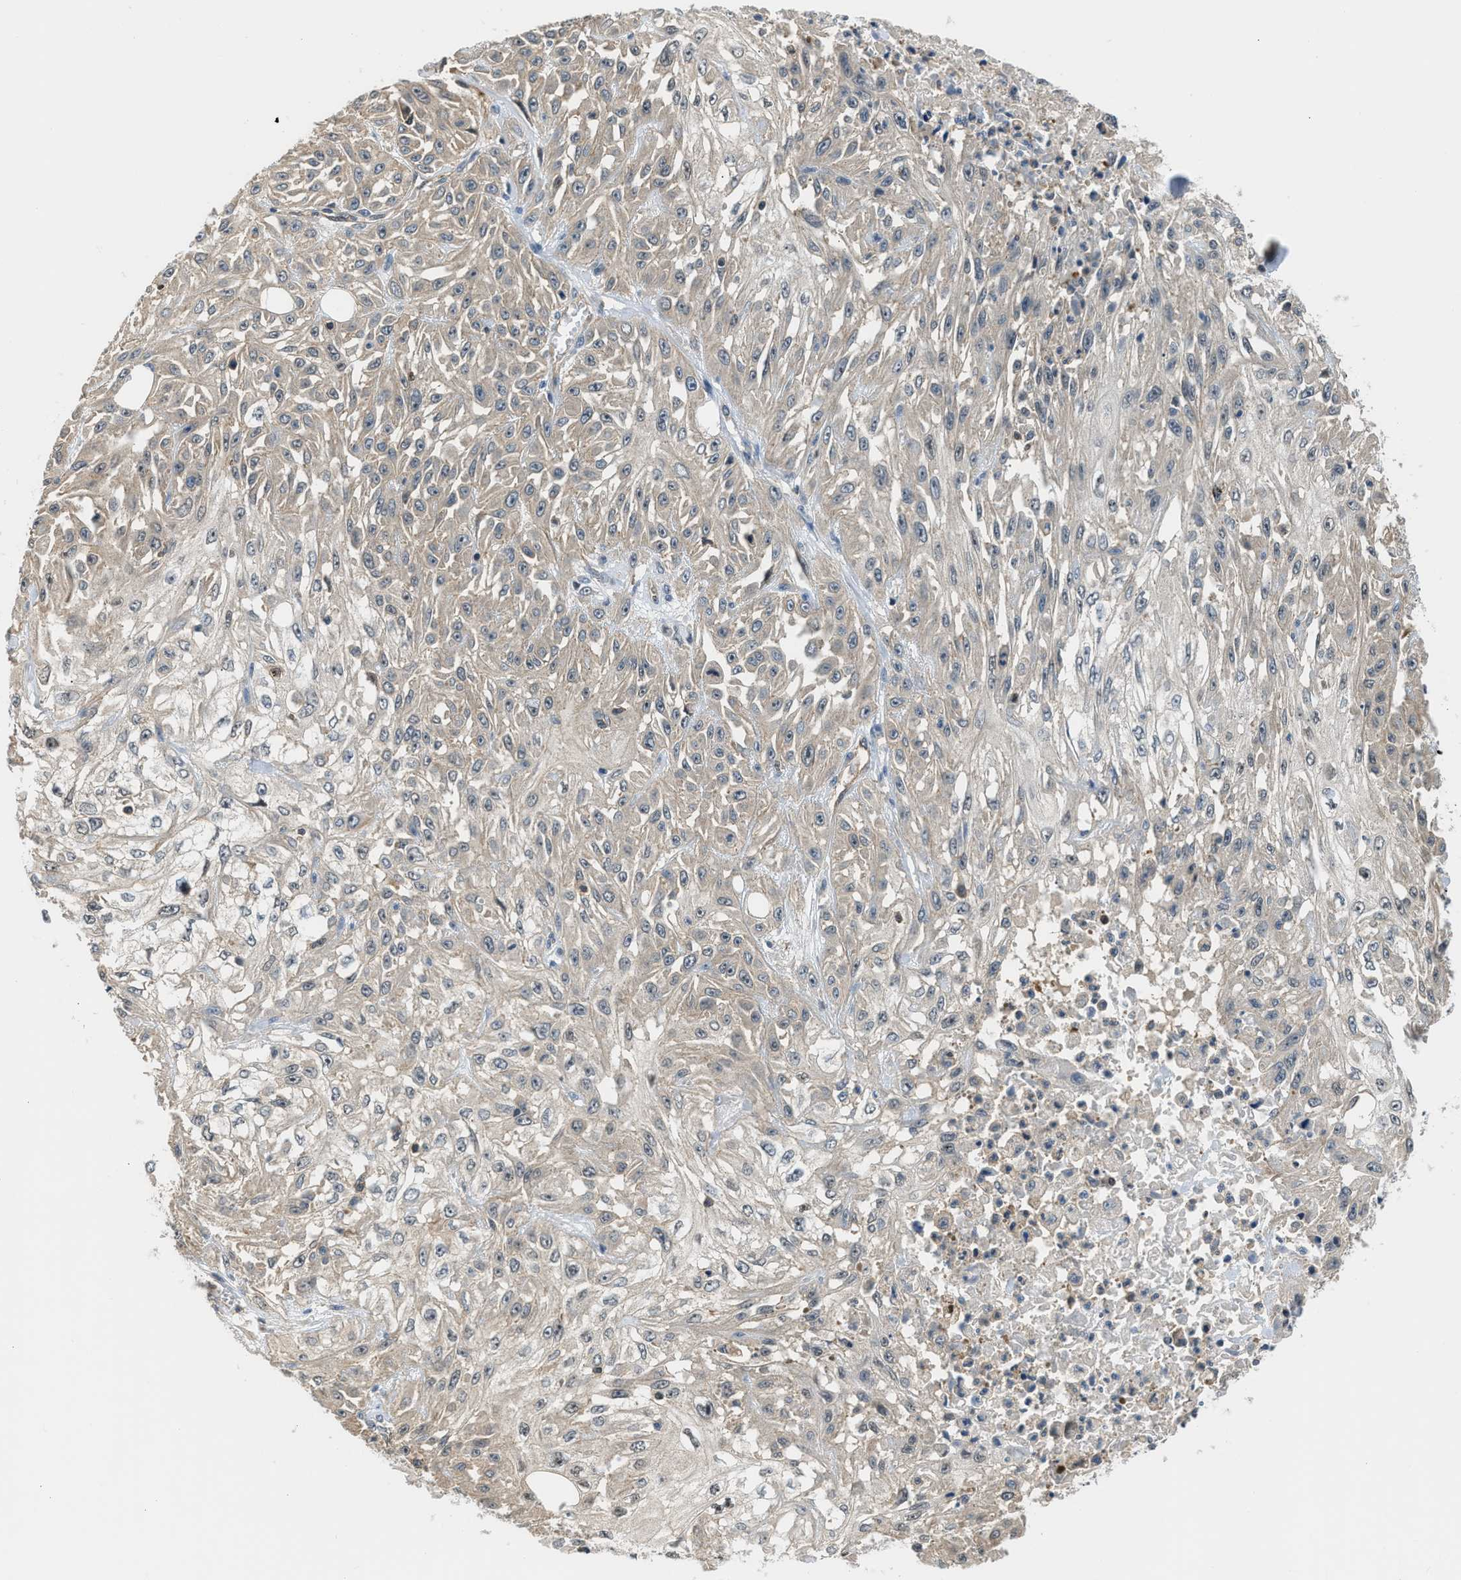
{"staining": {"intensity": "weak", "quantity": "25%-75%", "location": "cytoplasmic/membranous"}, "tissue": "skin cancer", "cell_type": "Tumor cells", "image_type": "cancer", "snomed": [{"axis": "morphology", "description": "Squamous cell carcinoma, NOS"}, {"axis": "morphology", "description": "Squamous cell carcinoma, metastatic, NOS"}, {"axis": "topography", "description": "Skin"}, {"axis": "topography", "description": "Lymph node"}], "caption": "IHC photomicrograph of neoplastic tissue: human metastatic squamous cell carcinoma (skin) stained using immunohistochemistry demonstrates low levels of weak protein expression localized specifically in the cytoplasmic/membranous of tumor cells, appearing as a cytoplasmic/membranous brown color.", "gene": "CBLB", "patient": {"sex": "male", "age": 75}}